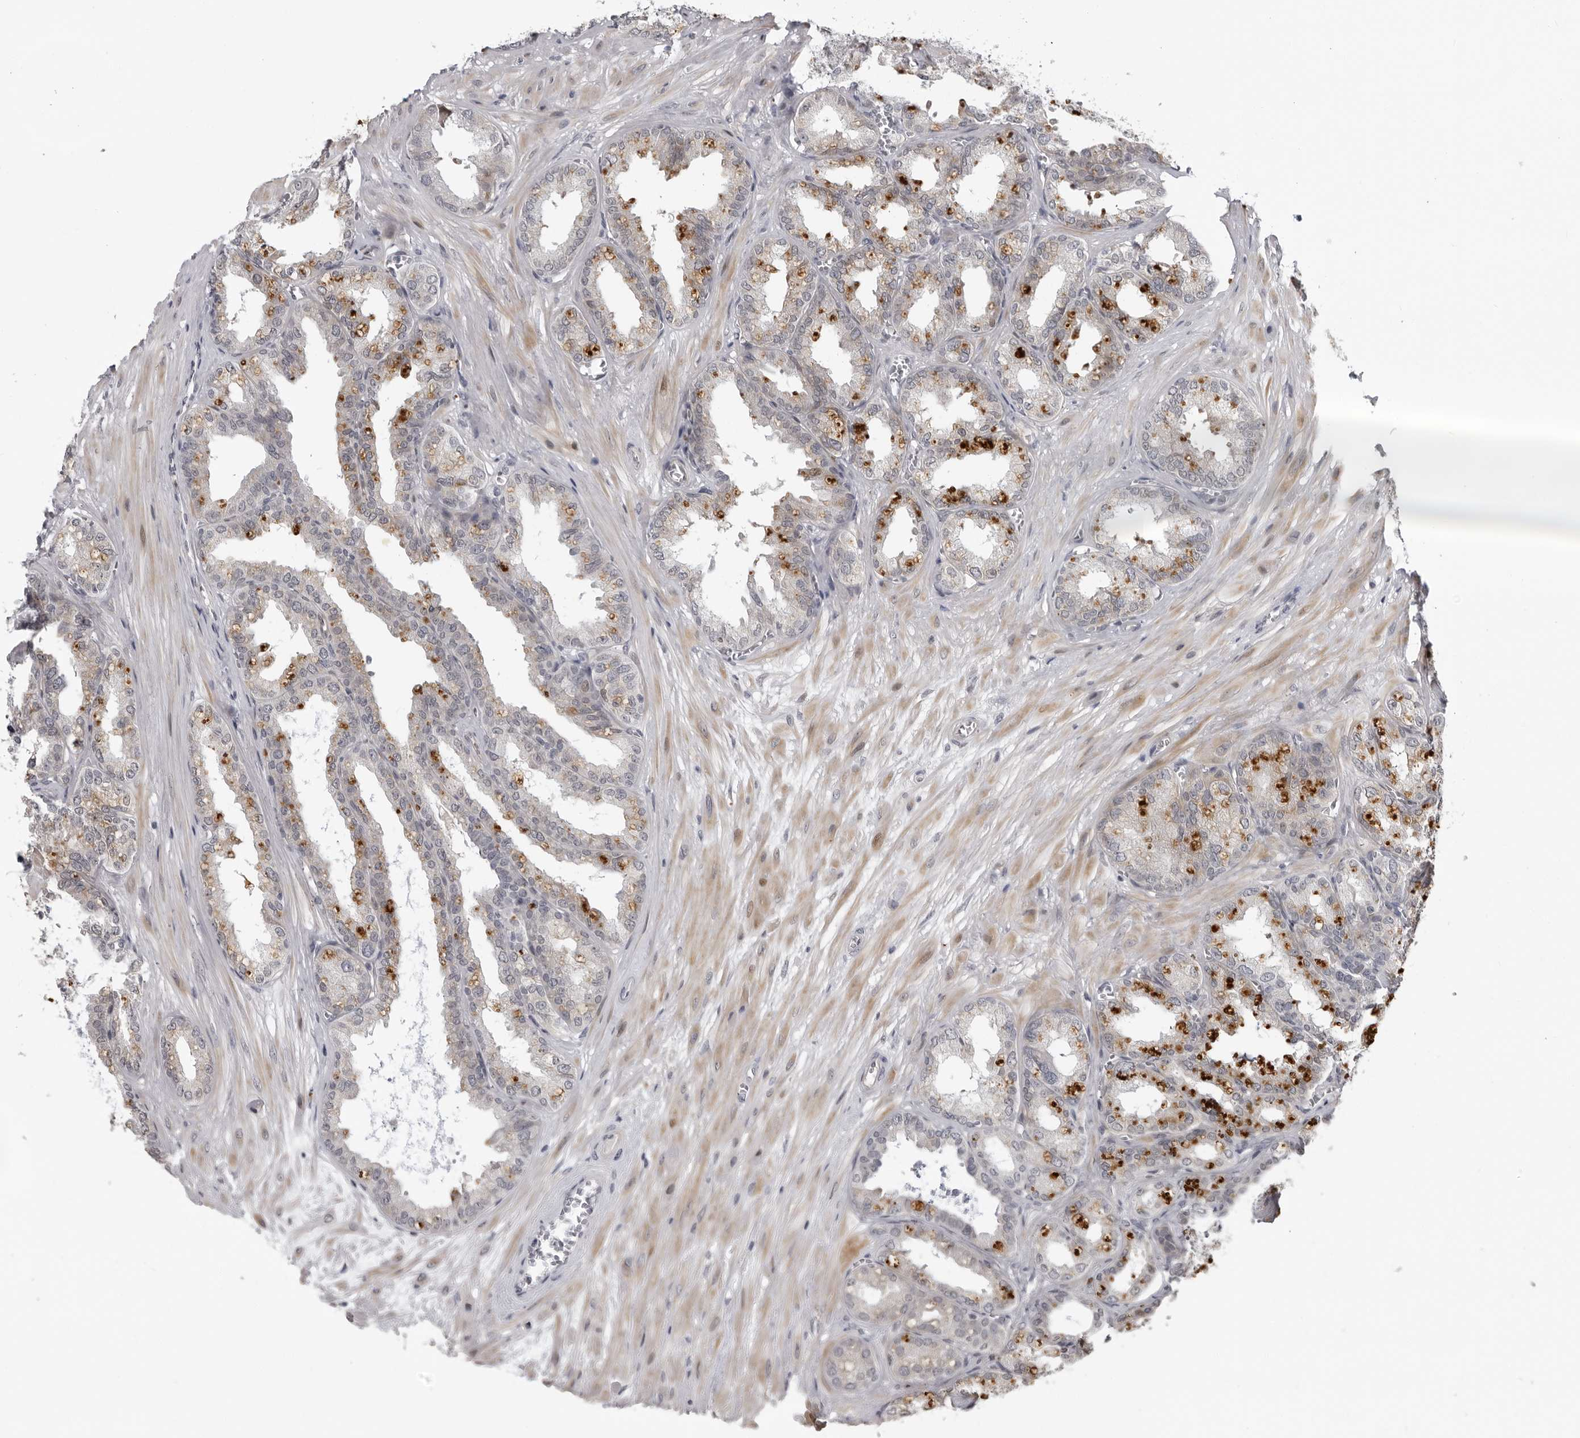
{"staining": {"intensity": "moderate", "quantity": "<25%", "location": "cytoplasmic/membranous"}, "tissue": "seminal vesicle", "cell_type": "Glandular cells", "image_type": "normal", "snomed": [{"axis": "morphology", "description": "Normal tissue, NOS"}, {"axis": "topography", "description": "Prostate"}, {"axis": "topography", "description": "Seminal veicle"}], "caption": "Glandular cells demonstrate moderate cytoplasmic/membranous staining in approximately <25% of cells in unremarkable seminal vesicle.", "gene": "PRRX2", "patient": {"sex": "male", "age": 51}}